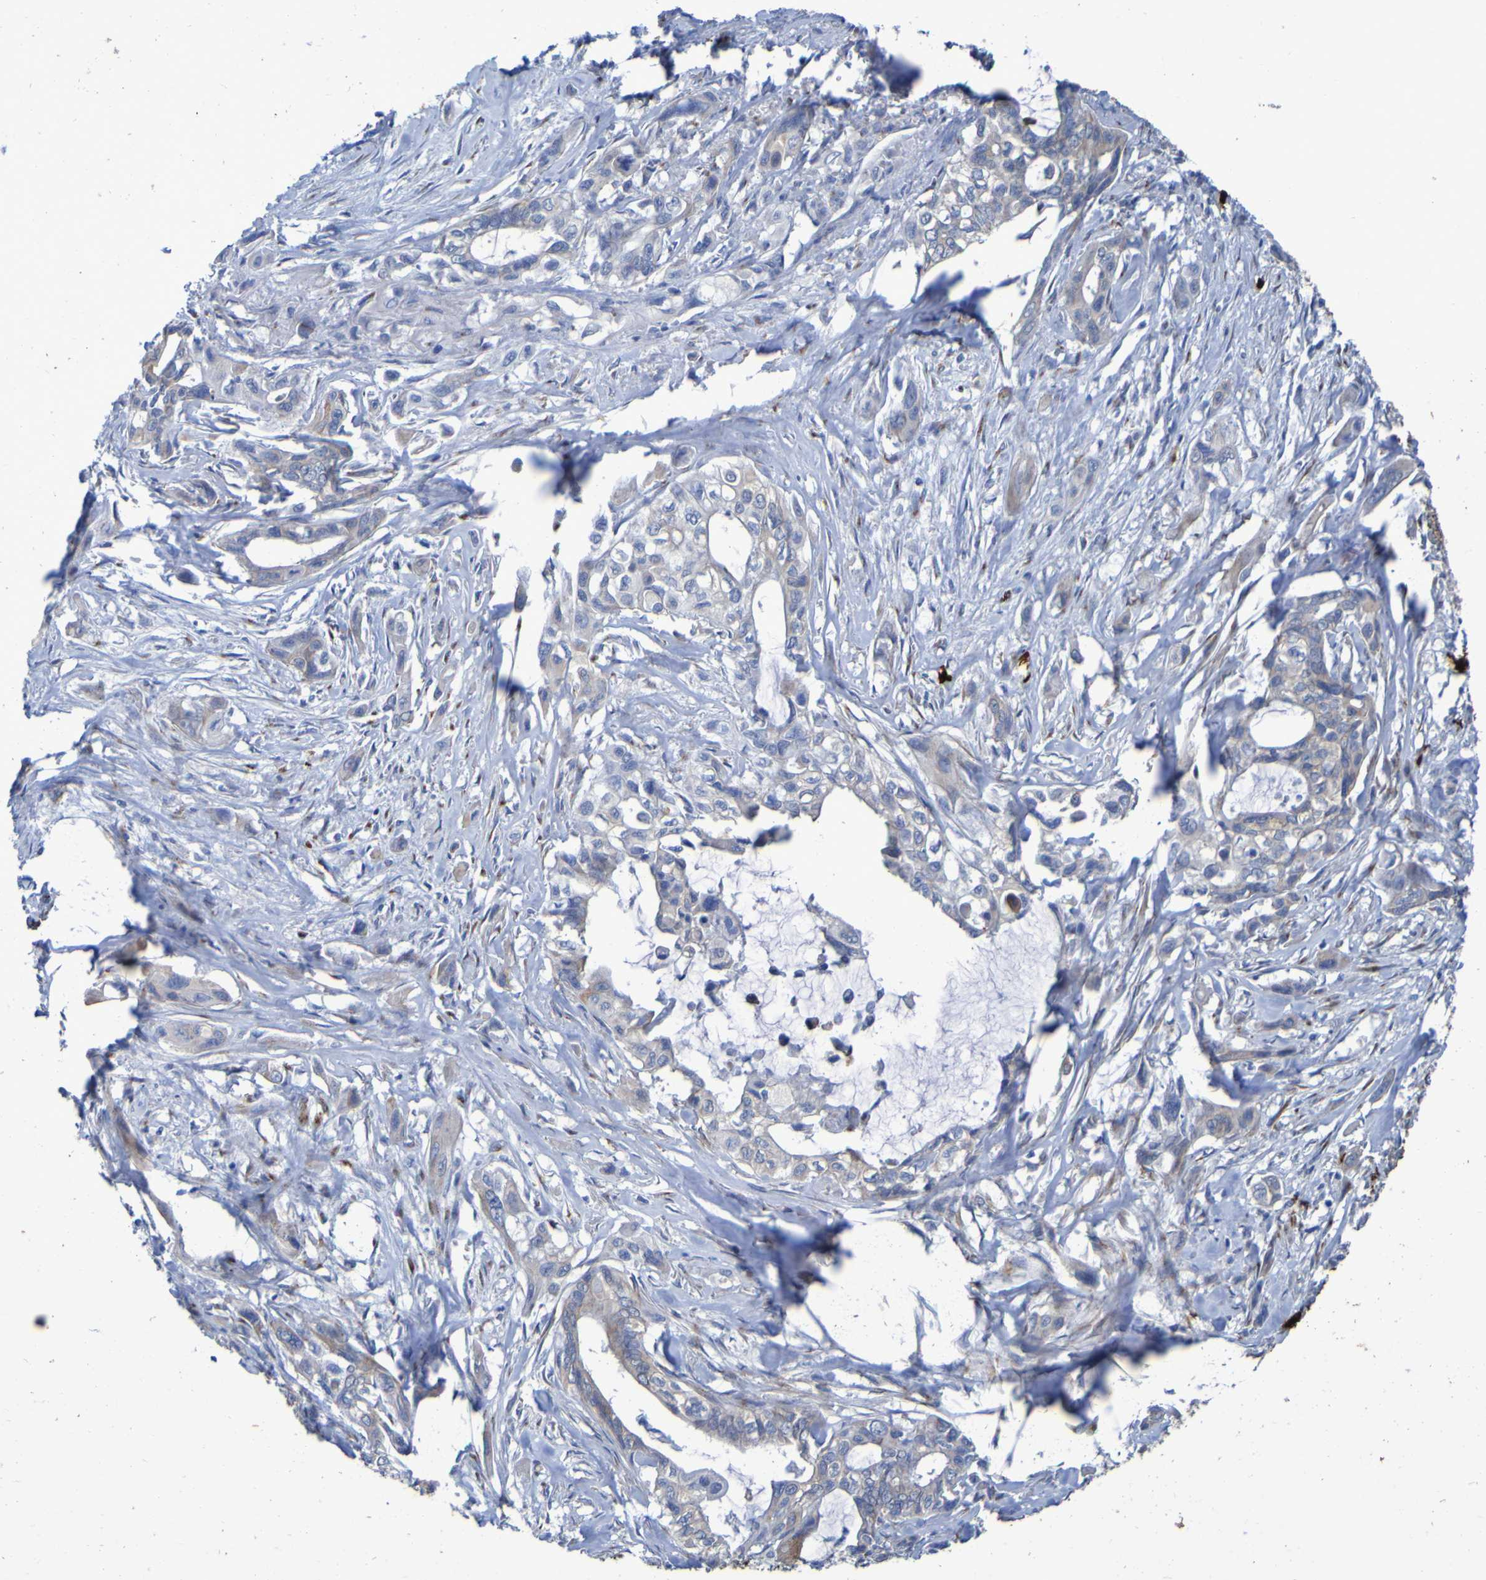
{"staining": {"intensity": "weak", "quantity": "25%-75%", "location": "cytoplasmic/membranous"}, "tissue": "pancreatic cancer", "cell_type": "Tumor cells", "image_type": "cancer", "snomed": [{"axis": "morphology", "description": "Adenocarcinoma, NOS"}, {"axis": "topography", "description": "Pancreas"}], "caption": "Pancreatic cancer (adenocarcinoma) stained with a protein marker exhibits weak staining in tumor cells.", "gene": "C11orf24", "patient": {"sex": "male", "age": 73}}